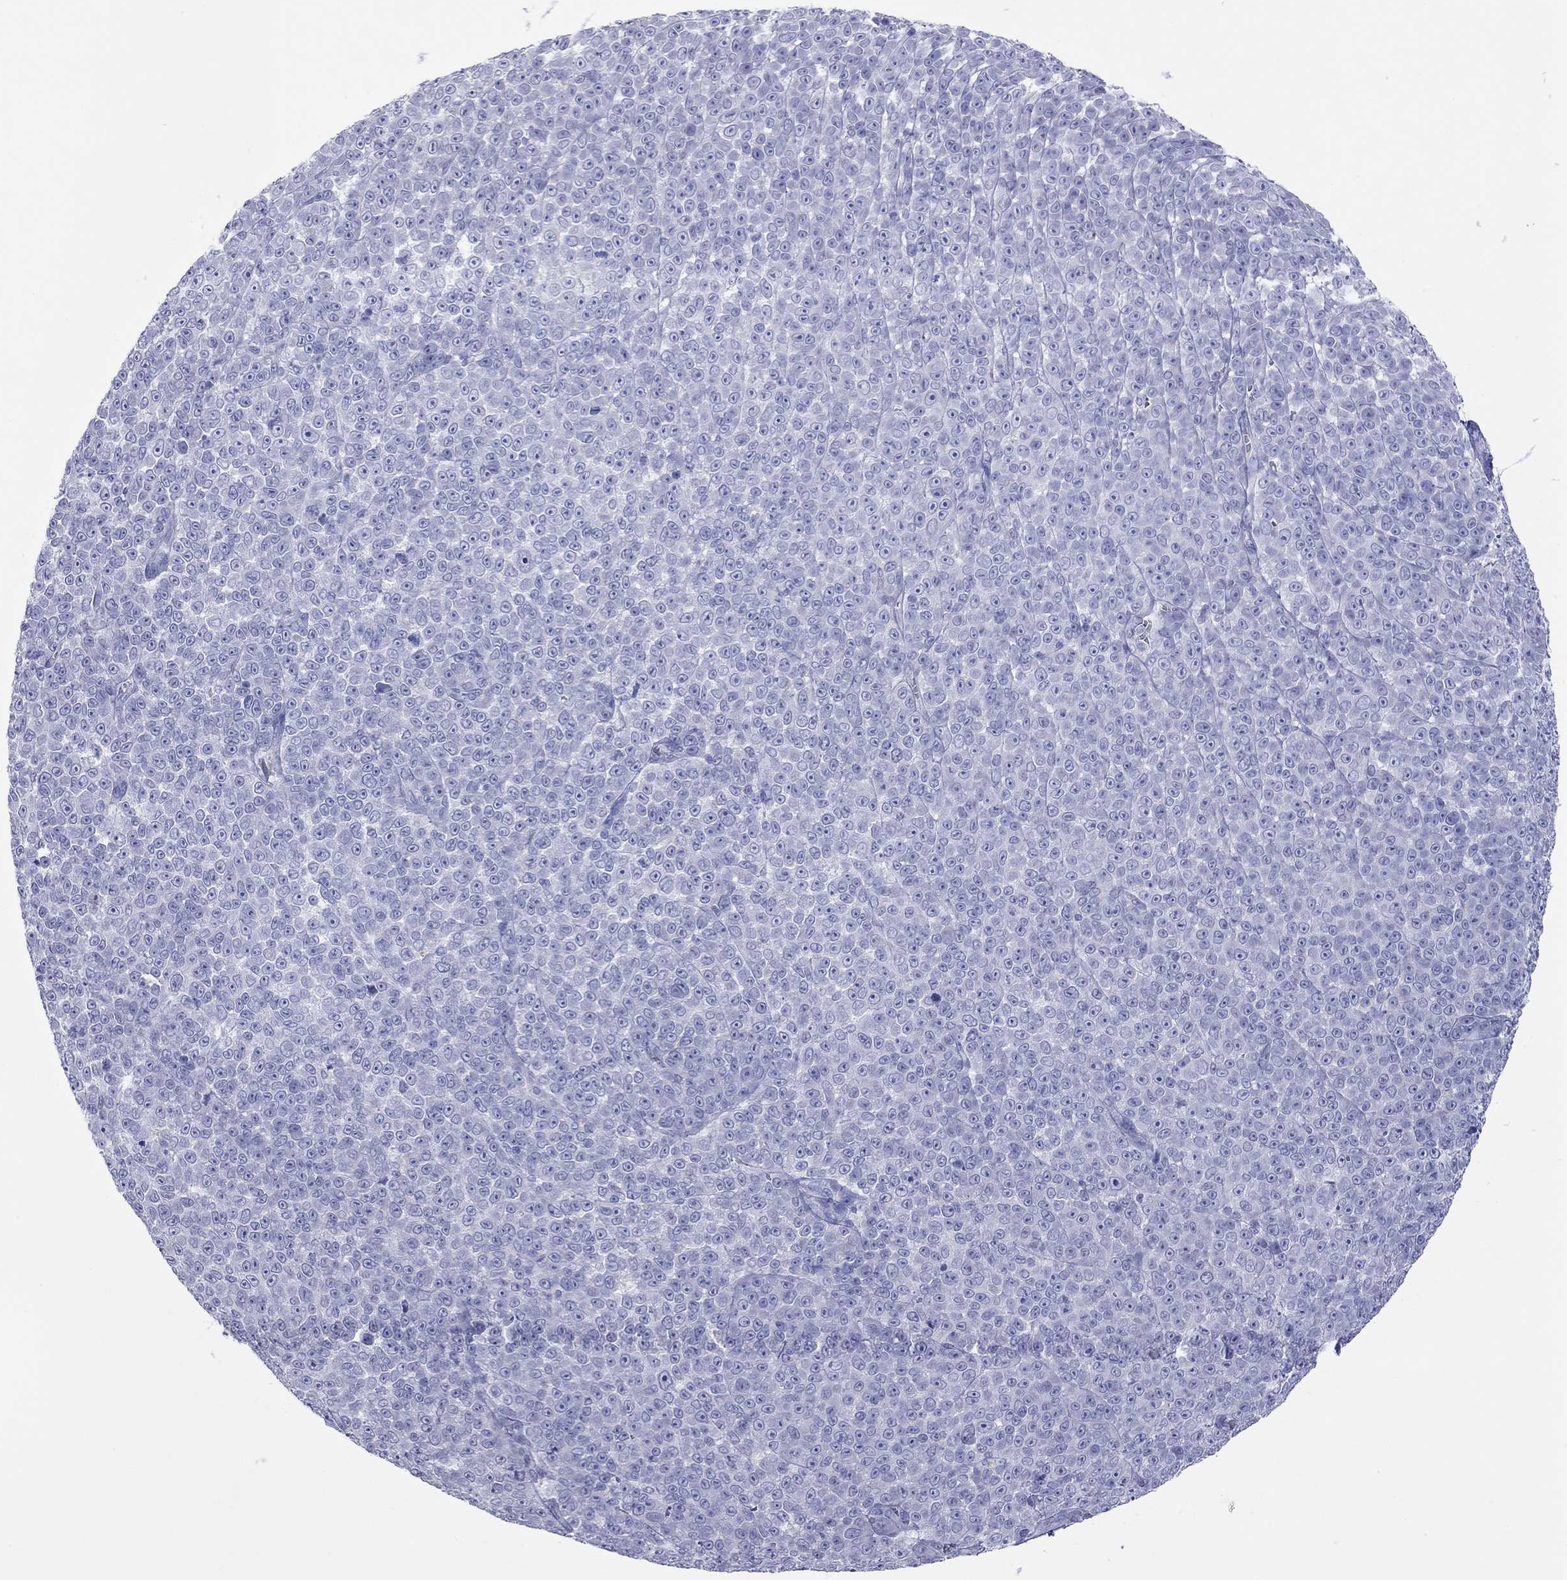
{"staining": {"intensity": "negative", "quantity": "none", "location": "none"}, "tissue": "melanoma", "cell_type": "Tumor cells", "image_type": "cancer", "snomed": [{"axis": "morphology", "description": "Malignant melanoma, NOS"}, {"axis": "topography", "description": "Skin"}], "caption": "Melanoma stained for a protein using immunohistochemistry (IHC) shows no expression tumor cells.", "gene": "VSIG10", "patient": {"sex": "female", "age": 95}}